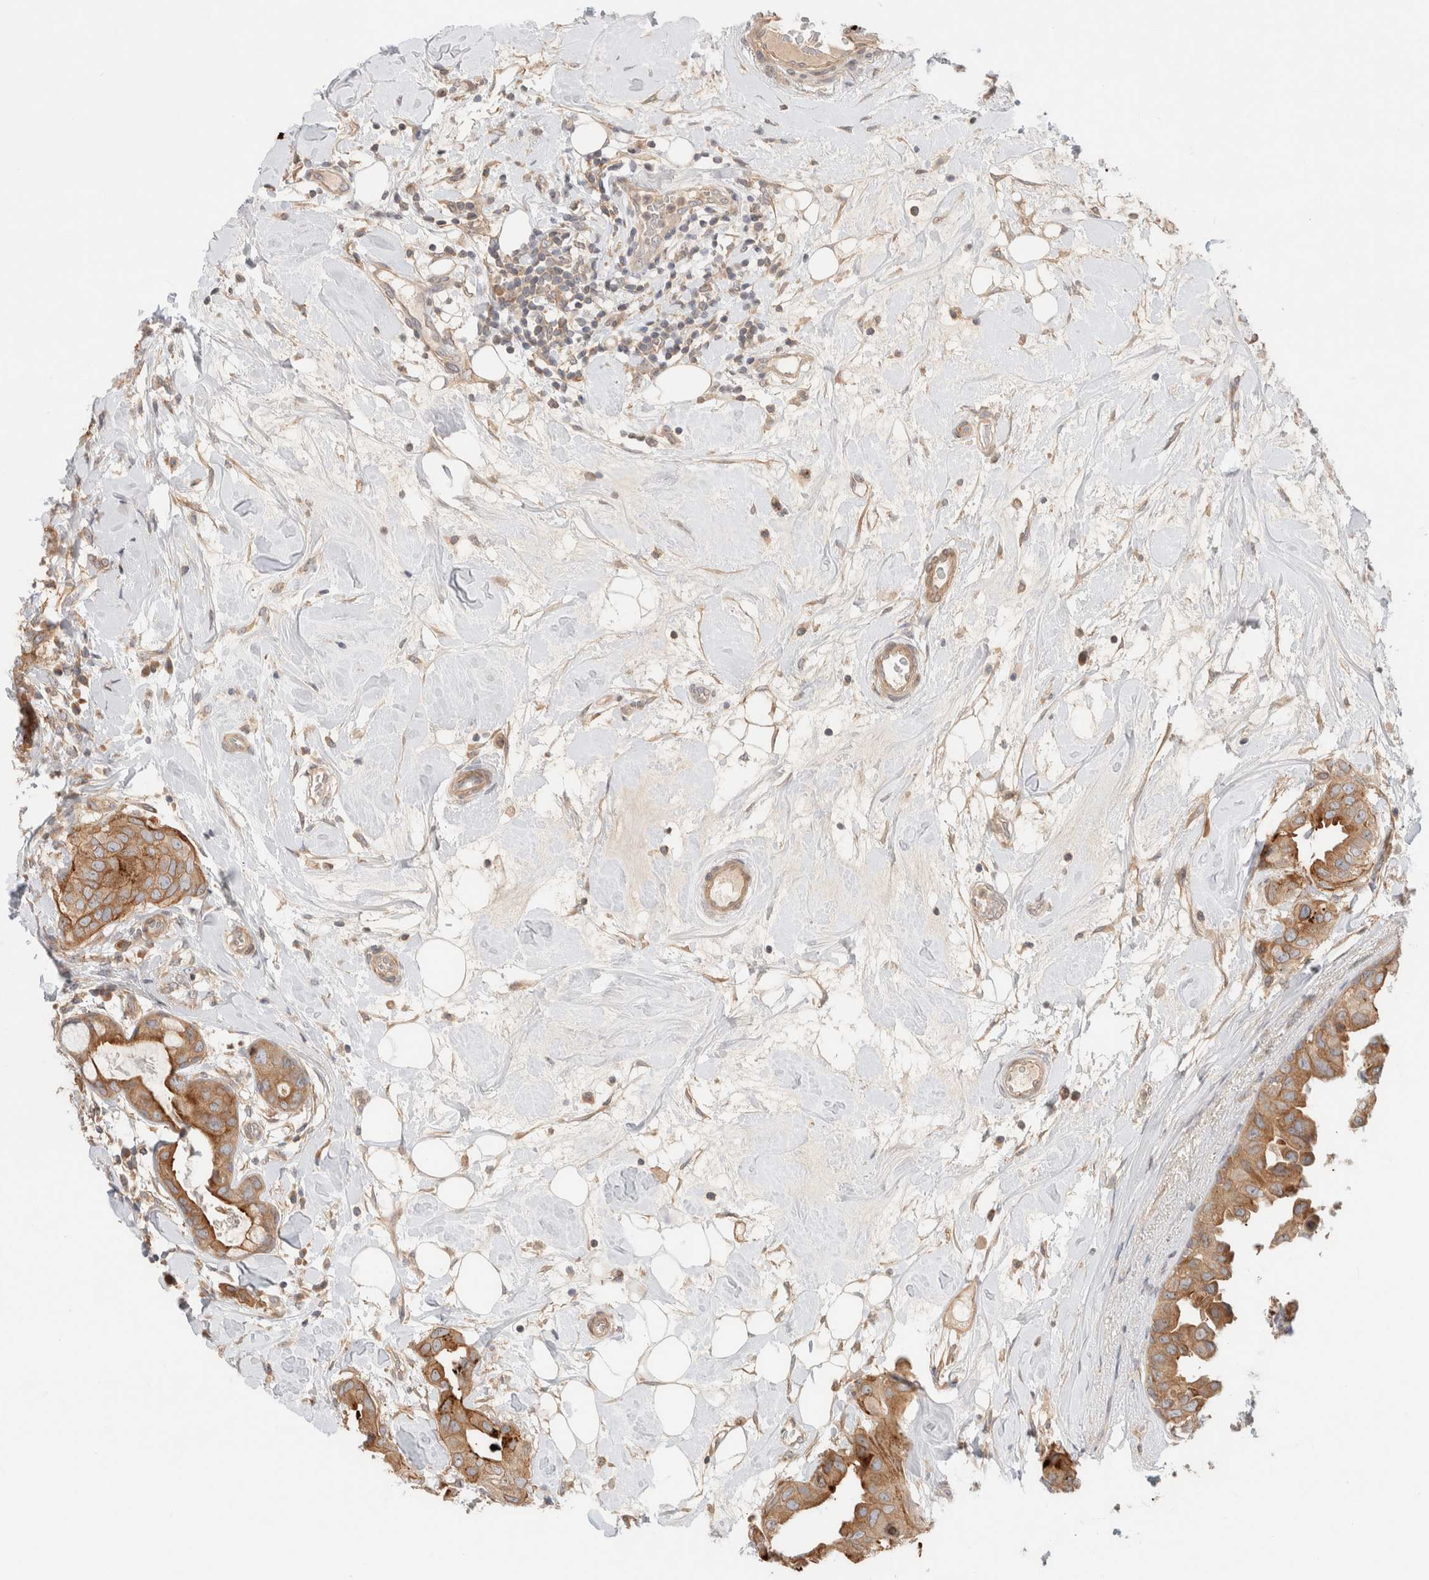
{"staining": {"intensity": "moderate", "quantity": ">75%", "location": "cytoplasmic/membranous"}, "tissue": "breast cancer", "cell_type": "Tumor cells", "image_type": "cancer", "snomed": [{"axis": "morphology", "description": "Duct carcinoma"}, {"axis": "topography", "description": "Breast"}], "caption": "The micrograph shows staining of breast cancer, revealing moderate cytoplasmic/membranous protein positivity (brown color) within tumor cells.", "gene": "MARK3", "patient": {"sex": "female", "age": 40}}